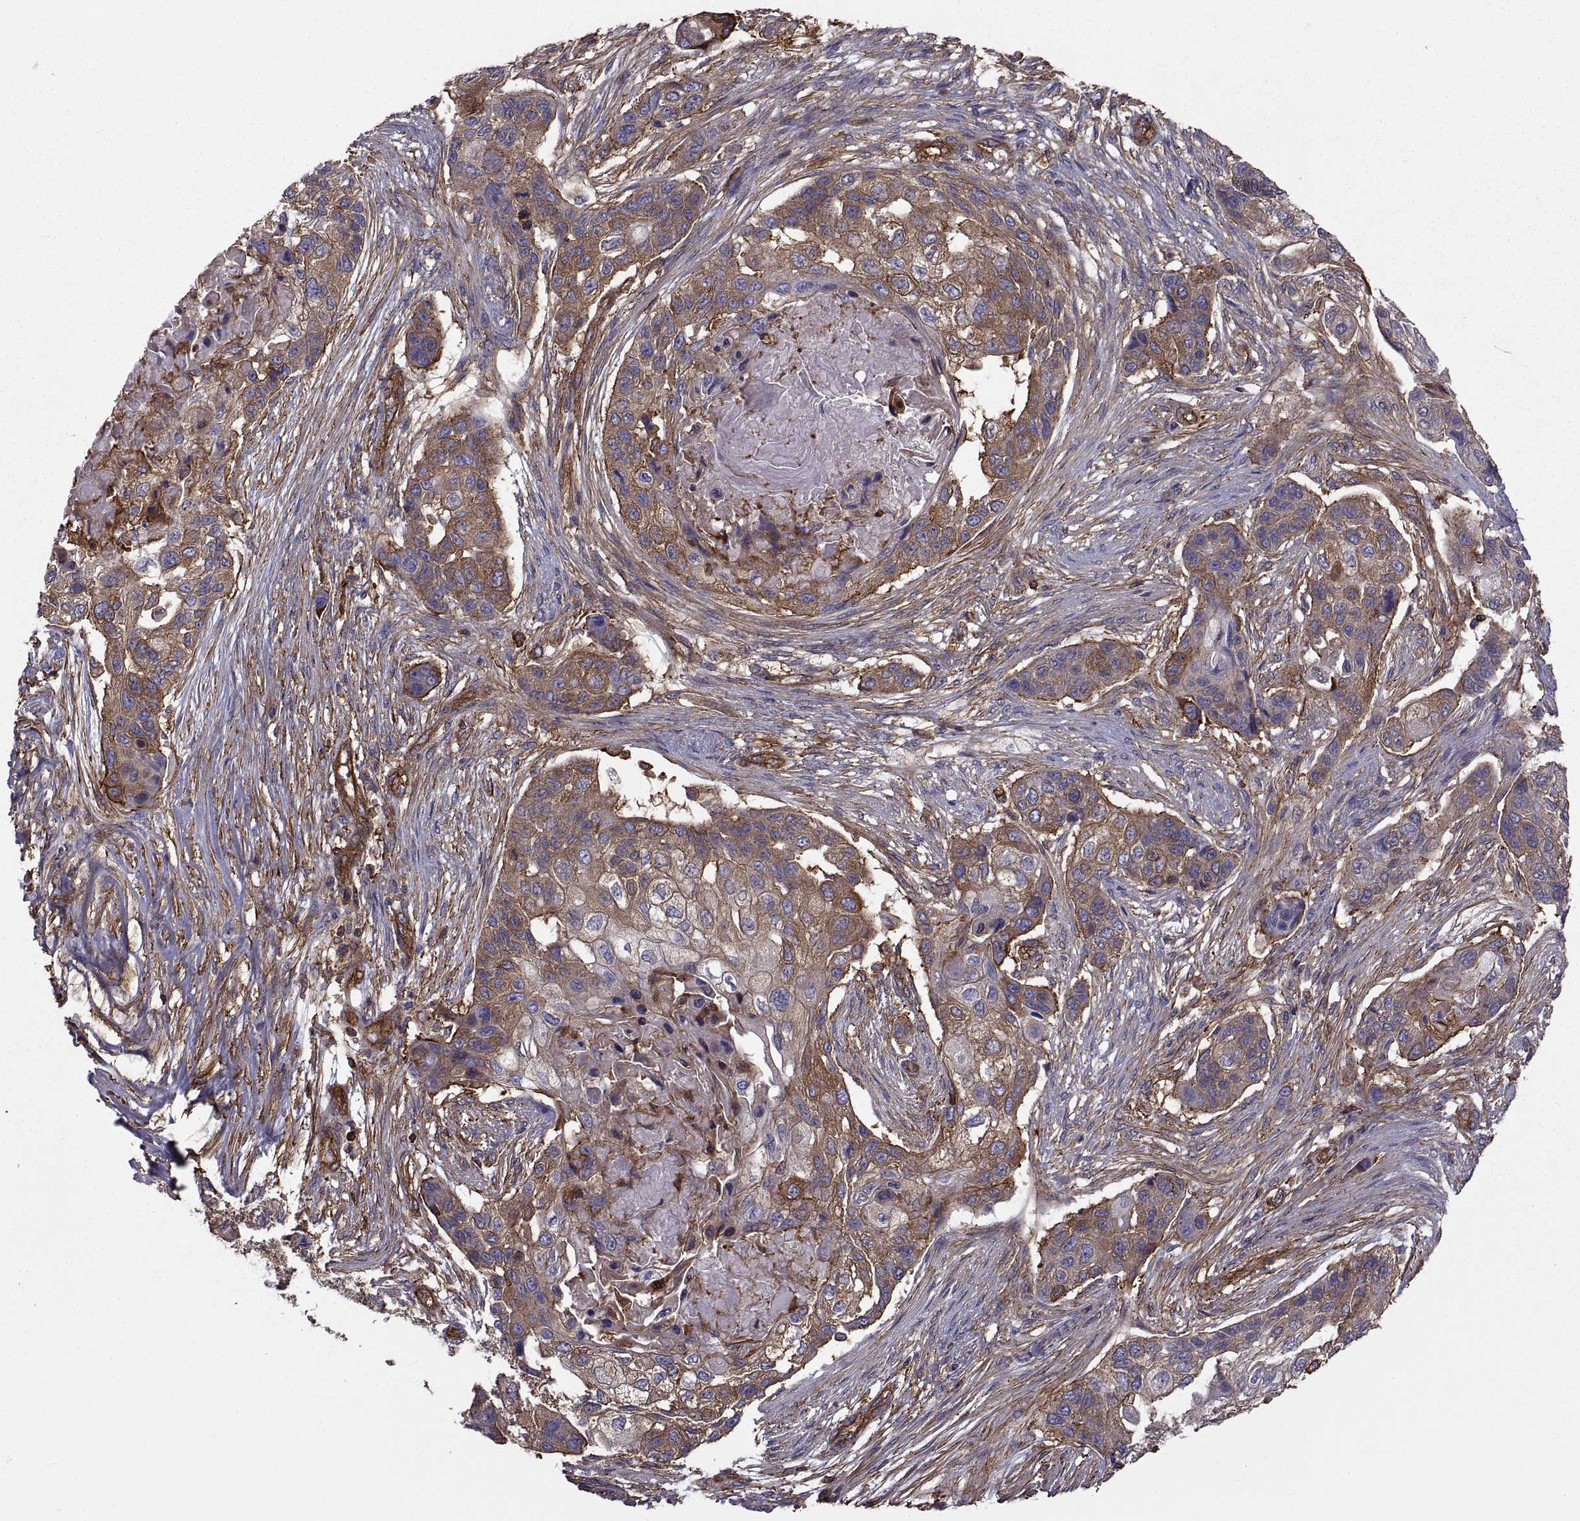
{"staining": {"intensity": "strong", "quantity": ">75%", "location": "cytoplasmic/membranous"}, "tissue": "lung cancer", "cell_type": "Tumor cells", "image_type": "cancer", "snomed": [{"axis": "morphology", "description": "Squamous cell carcinoma, NOS"}, {"axis": "topography", "description": "Lung"}], "caption": "Immunohistochemical staining of squamous cell carcinoma (lung) demonstrates strong cytoplasmic/membranous protein positivity in about >75% of tumor cells. (brown staining indicates protein expression, while blue staining denotes nuclei).", "gene": "MYH9", "patient": {"sex": "male", "age": 69}}